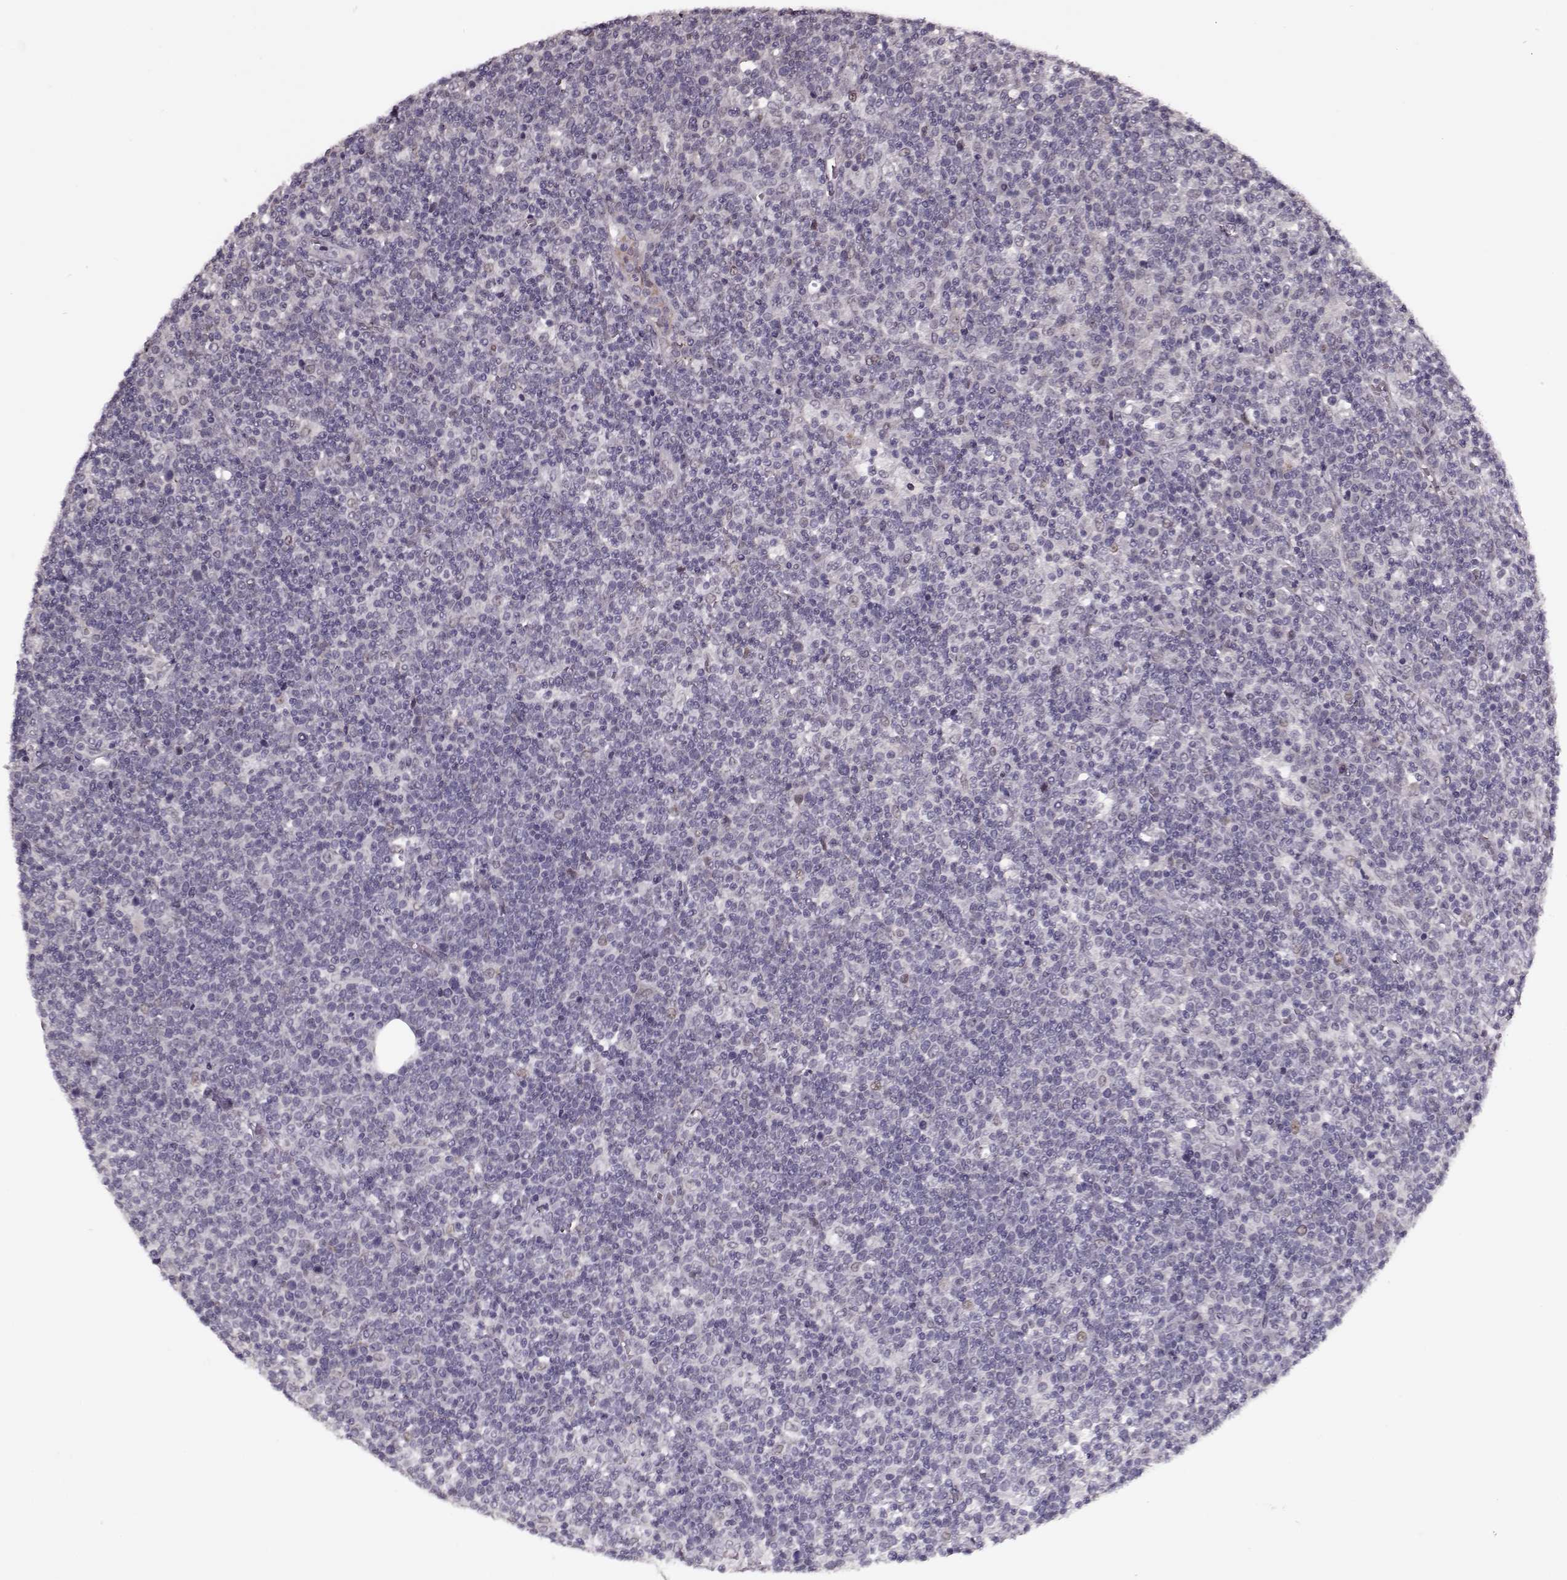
{"staining": {"intensity": "negative", "quantity": "none", "location": "none"}, "tissue": "lymphoma", "cell_type": "Tumor cells", "image_type": "cancer", "snomed": [{"axis": "morphology", "description": "Malignant lymphoma, non-Hodgkin's type, High grade"}, {"axis": "topography", "description": "Lymph node"}], "caption": "Tumor cells are negative for brown protein staining in lymphoma. (Stains: DAB (3,3'-diaminobenzidine) IHC with hematoxylin counter stain, Microscopy: brightfield microscopy at high magnification).", "gene": "DNAI3", "patient": {"sex": "male", "age": 61}}